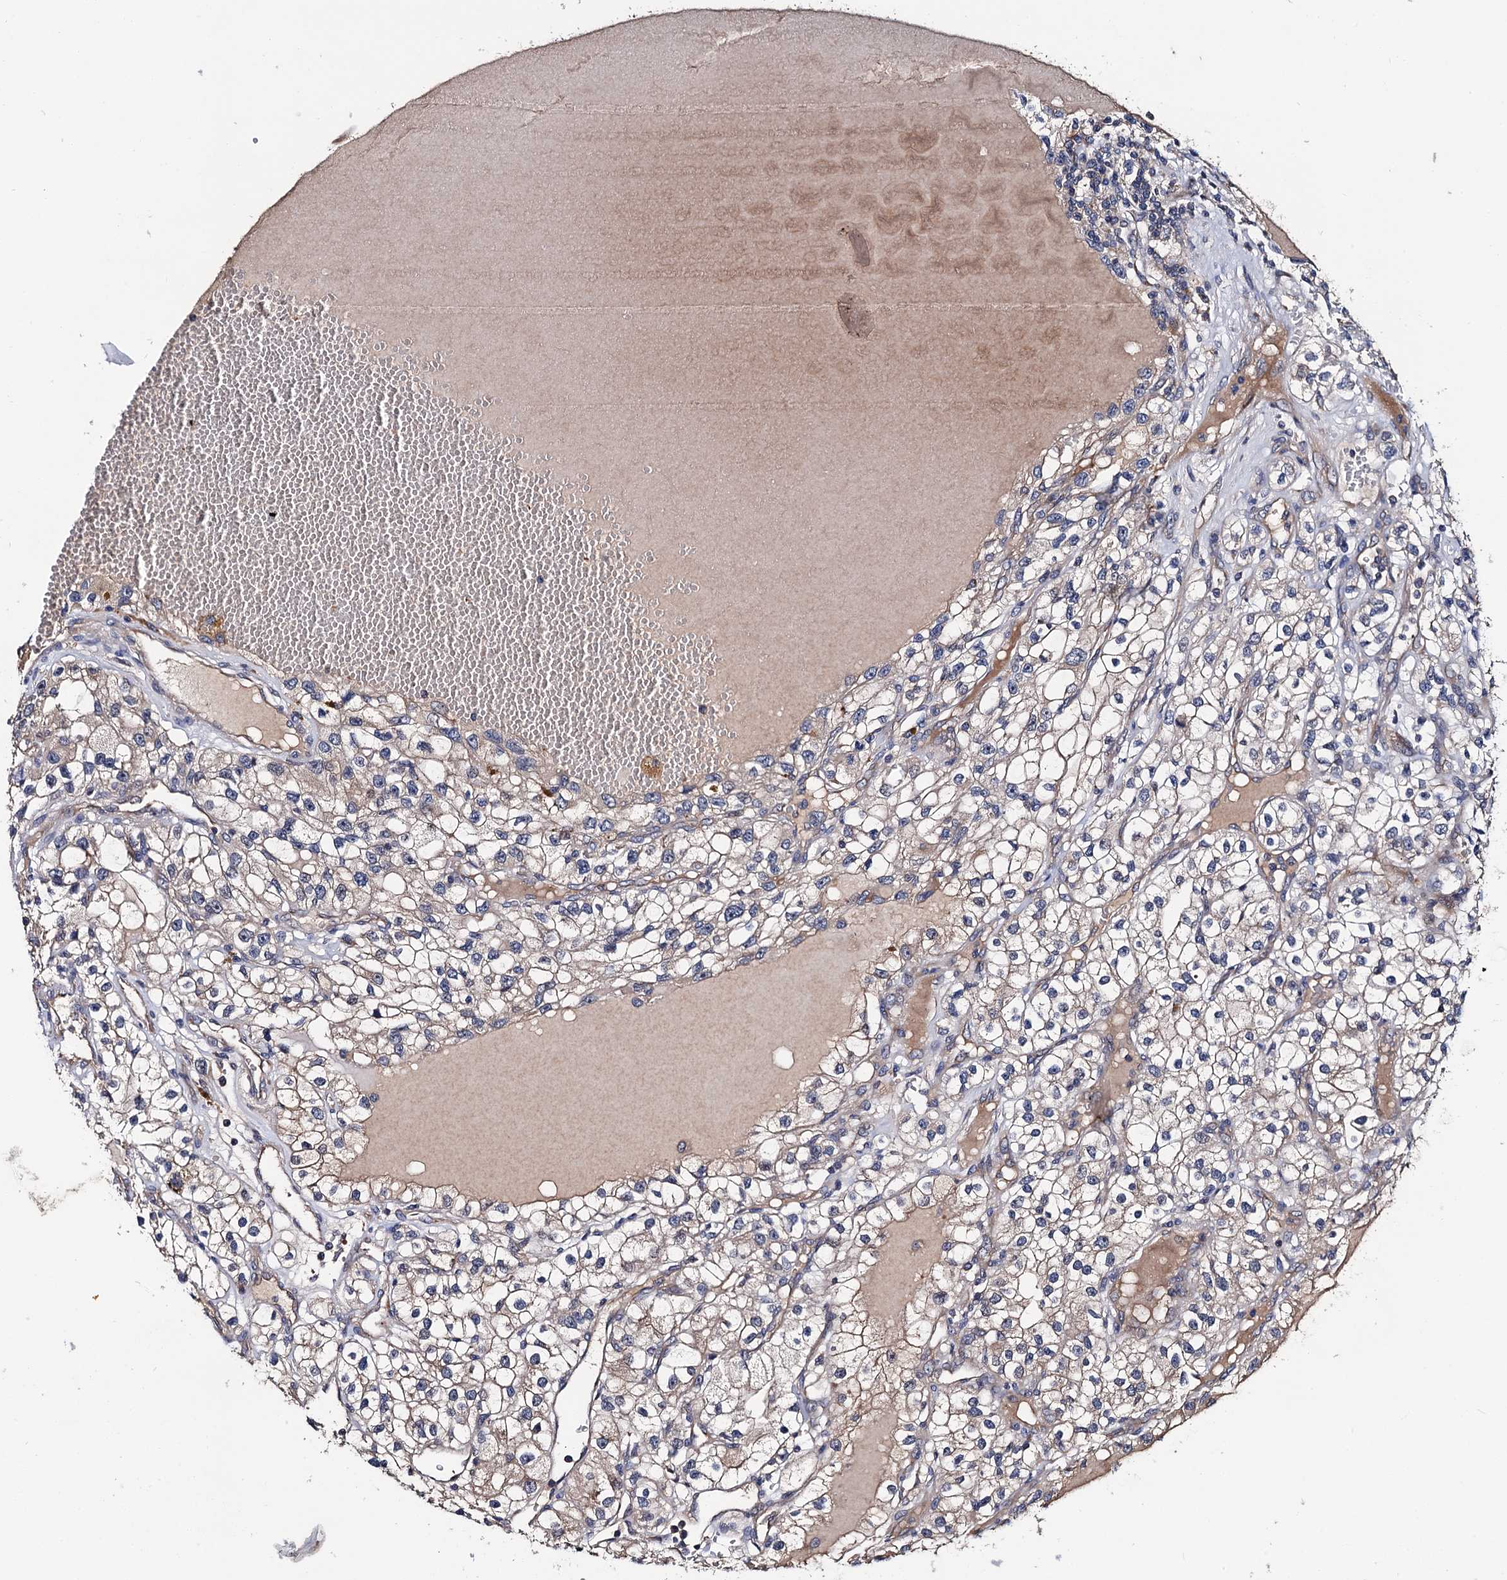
{"staining": {"intensity": "weak", "quantity": "25%-75%", "location": "cytoplasmic/membranous"}, "tissue": "renal cancer", "cell_type": "Tumor cells", "image_type": "cancer", "snomed": [{"axis": "morphology", "description": "Adenocarcinoma, NOS"}, {"axis": "topography", "description": "Kidney"}], "caption": "There is low levels of weak cytoplasmic/membranous staining in tumor cells of renal adenocarcinoma, as demonstrated by immunohistochemical staining (brown color).", "gene": "TRMT112", "patient": {"sex": "female", "age": 57}}